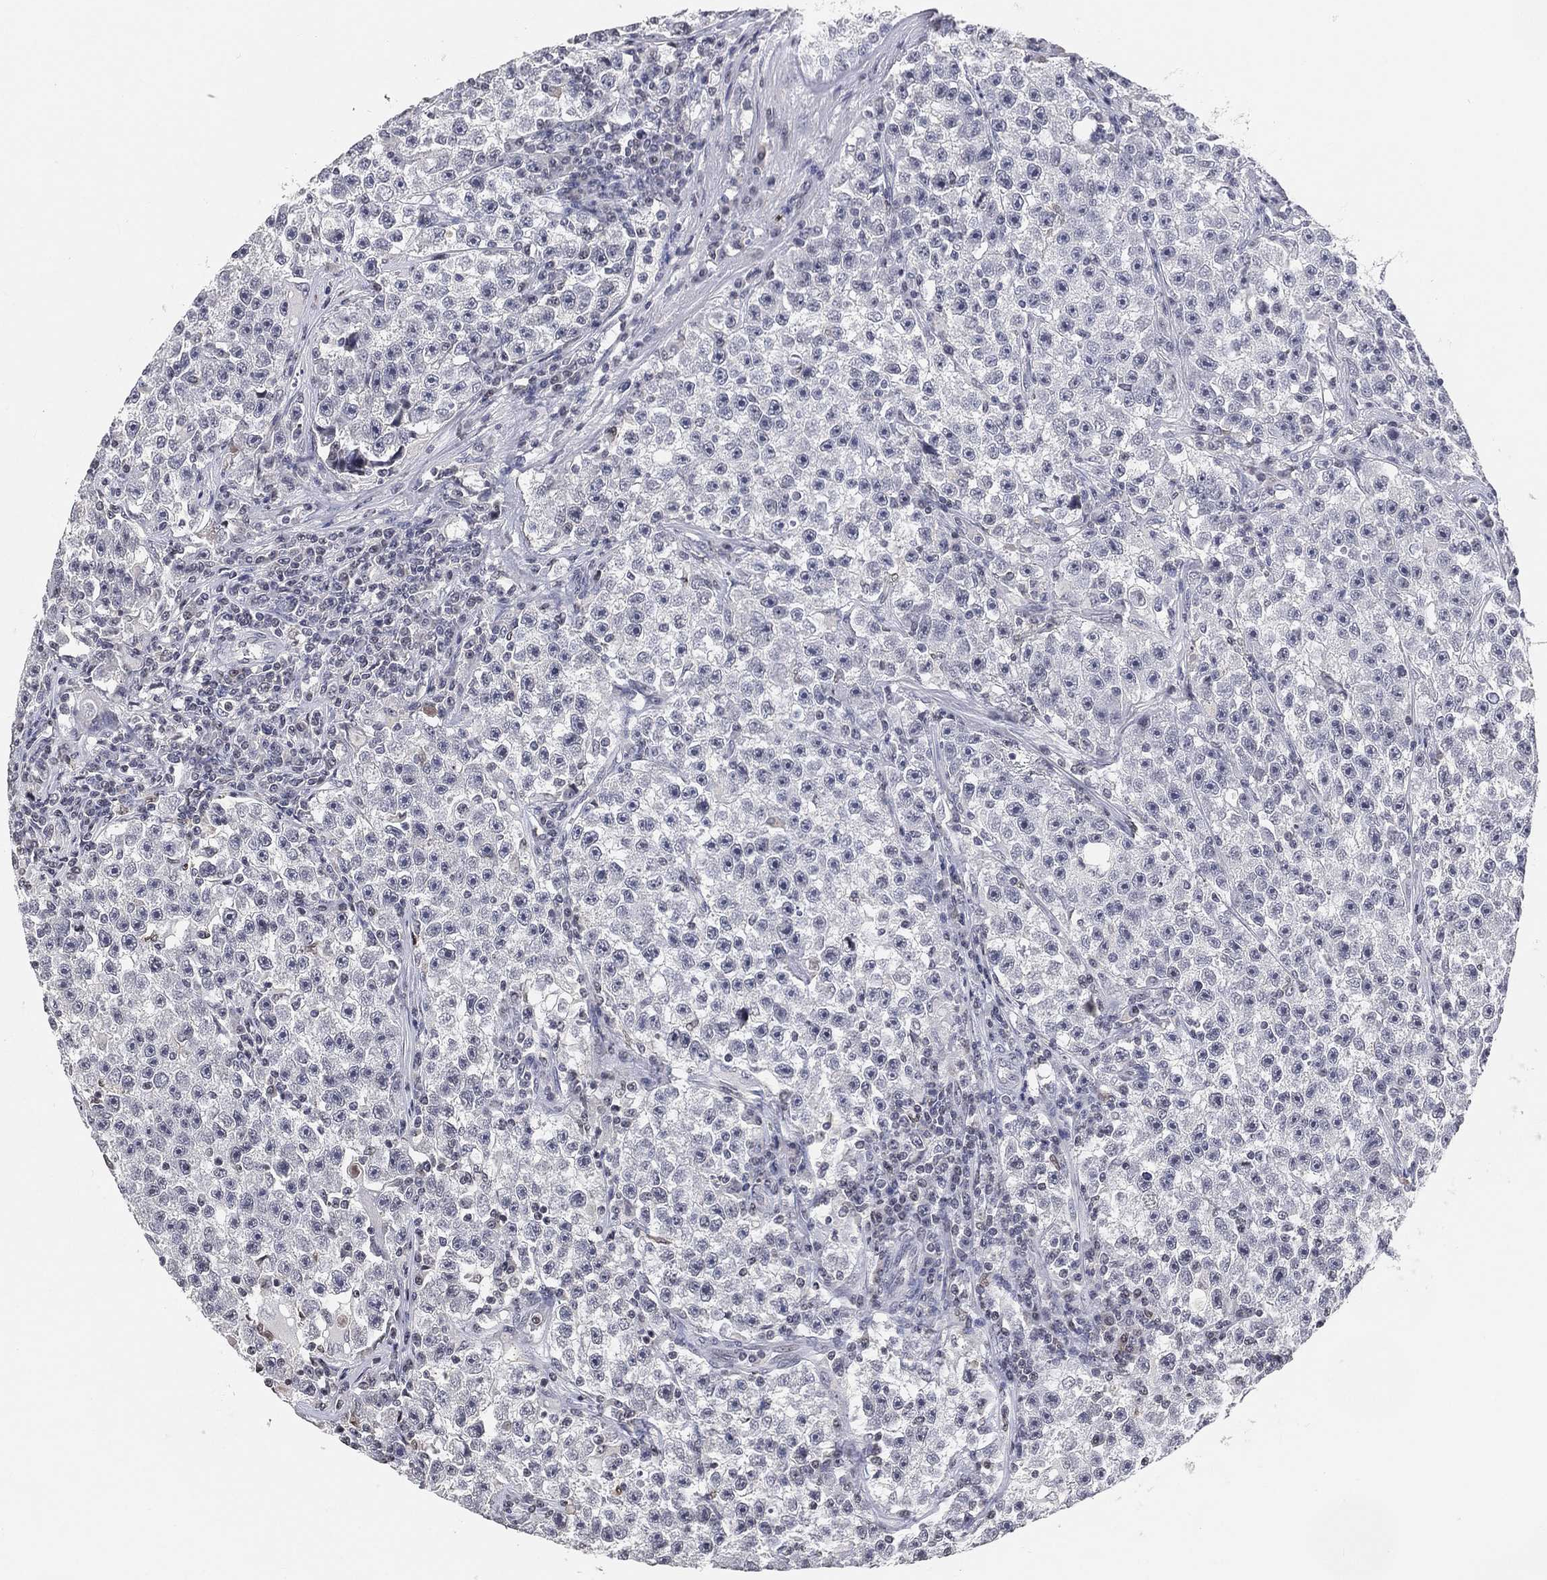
{"staining": {"intensity": "negative", "quantity": "none", "location": "none"}, "tissue": "testis cancer", "cell_type": "Tumor cells", "image_type": "cancer", "snomed": [{"axis": "morphology", "description": "Seminoma, NOS"}, {"axis": "topography", "description": "Testis"}], "caption": "This is an IHC micrograph of human testis cancer. There is no staining in tumor cells.", "gene": "ARG1", "patient": {"sex": "male", "age": 22}}